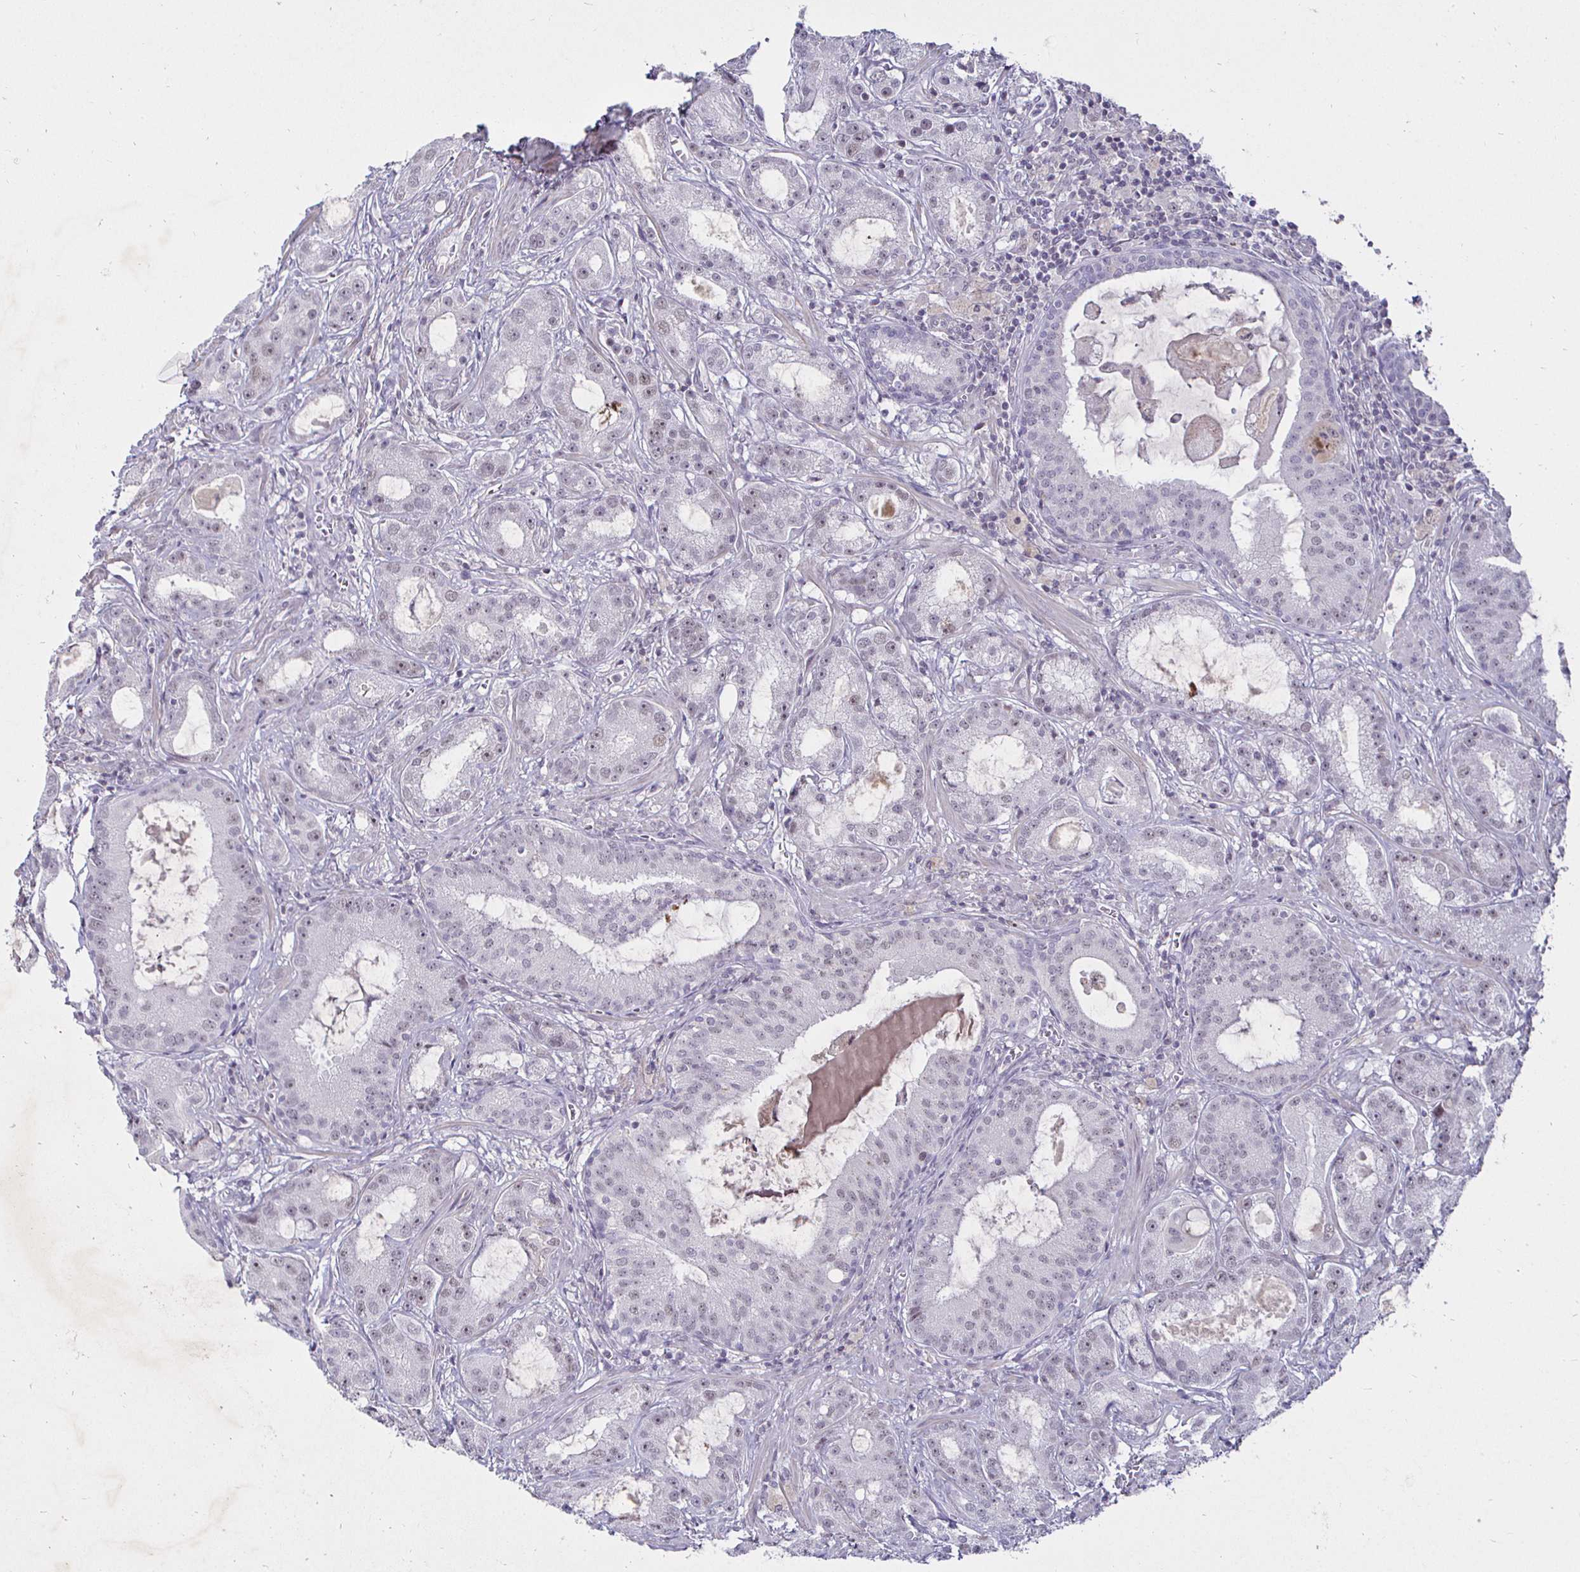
{"staining": {"intensity": "negative", "quantity": "none", "location": "none"}, "tissue": "prostate cancer", "cell_type": "Tumor cells", "image_type": "cancer", "snomed": [{"axis": "morphology", "description": "Adenocarcinoma, High grade"}, {"axis": "topography", "description": "Prostate"}], "caption": "There is no significant staining in tumor cells of prostate cancer.", "gene": "MLH1", "patient": {"sex": "male", "age": 65}}